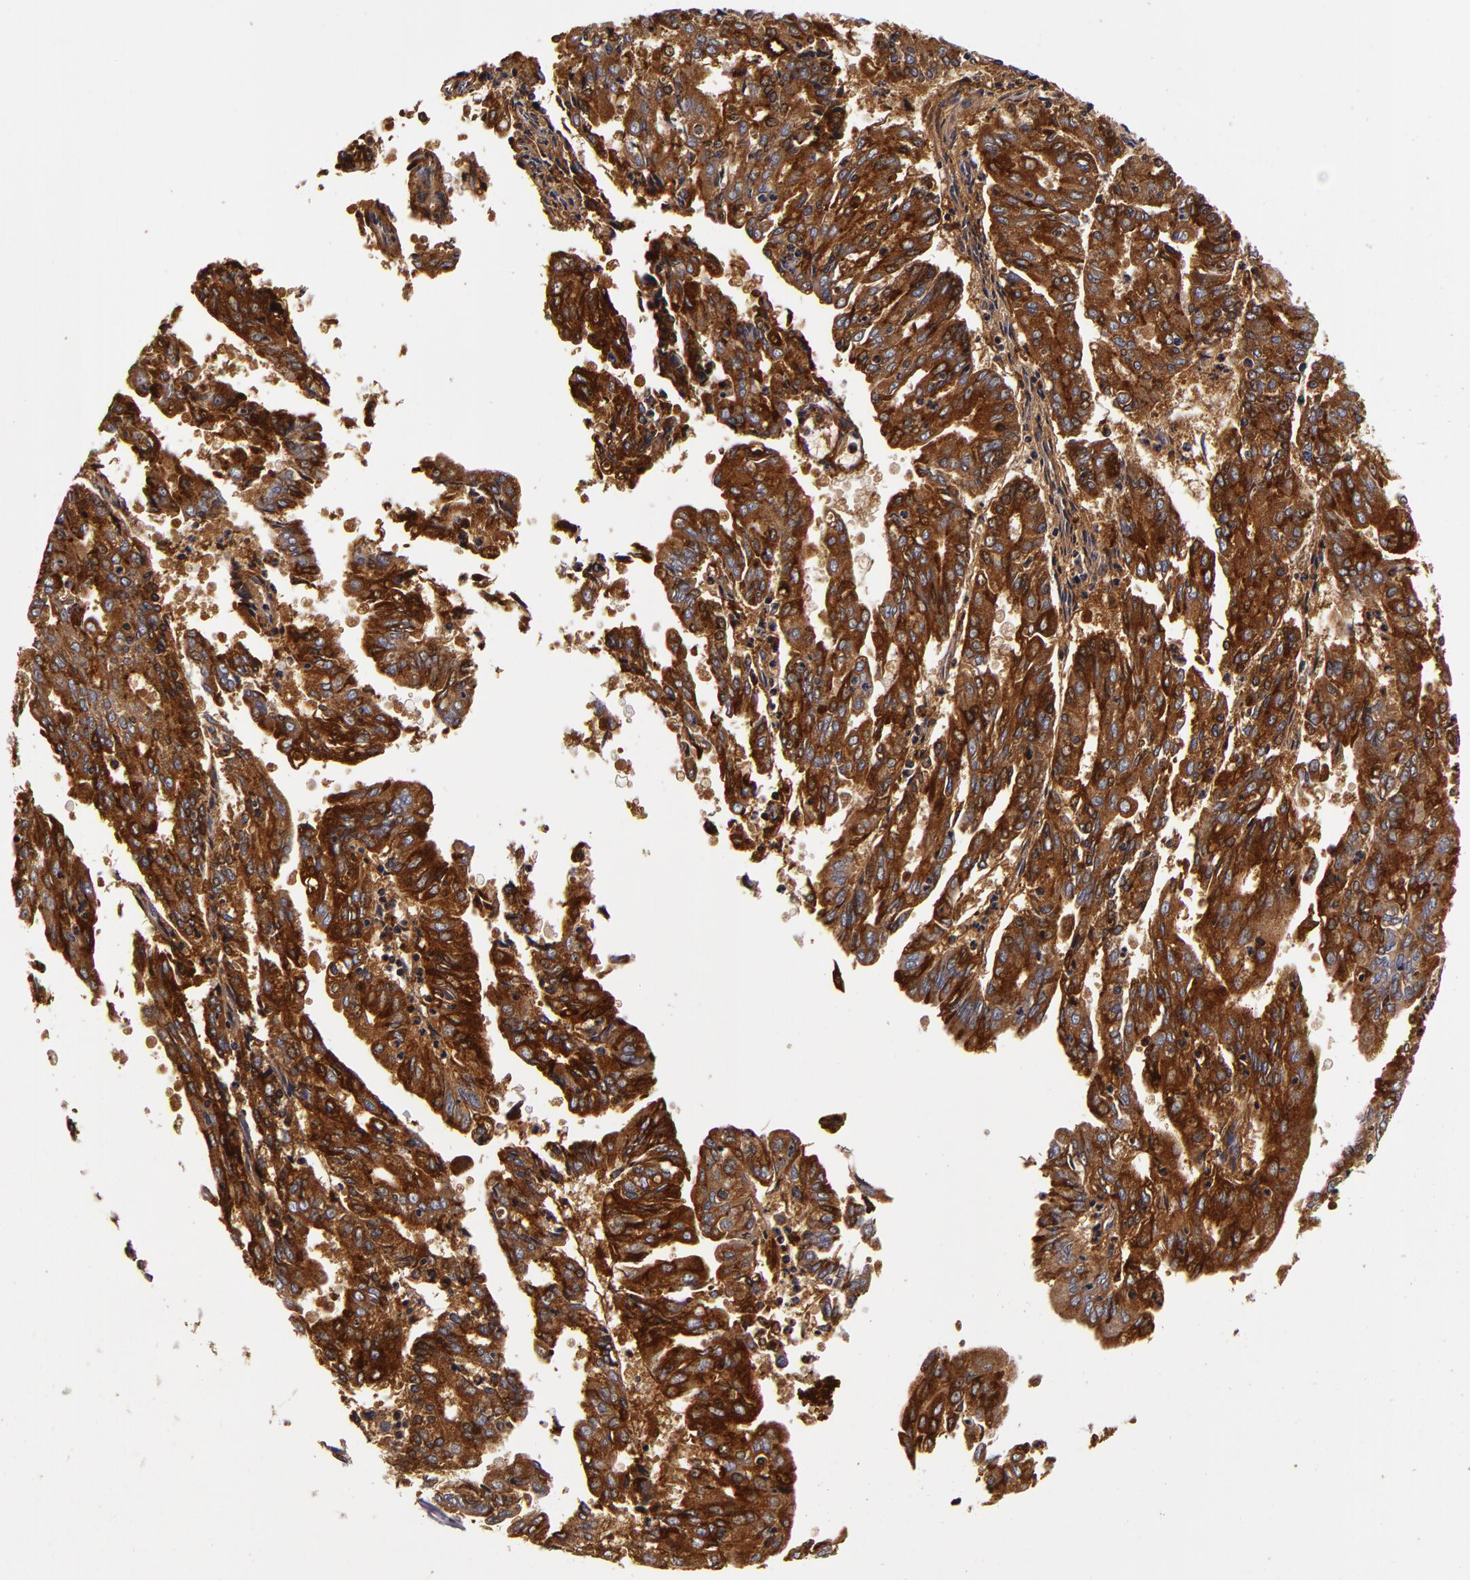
{"staining": {"intensity": "moderate", "quantity": ">75%", "location": "cytoplasmic/membranous"}, "tissue": "endometrial cancer", "cell_type": "Tumor cells", "image_type": "cancer", "snomed": [{"axis": "morphology", "description": "Adenocarcinoma, NOS"}, {"axis": "topography", "description": "Endometrium"}], "caption": "Brown immunohistochemical staining in human adenocarcinoma (endometrial) shows moderate cytoplasmic/membranous expression in approximately >75% of tumor cells. The staining was performed using DAB (3,3'-diaminobenzidine), with brown indicating positive protein expression. Nuclei are stained blue with hematoxylin.", "gene": "LGALS3BP", "patient": {"sex": "female", "age": 79}}